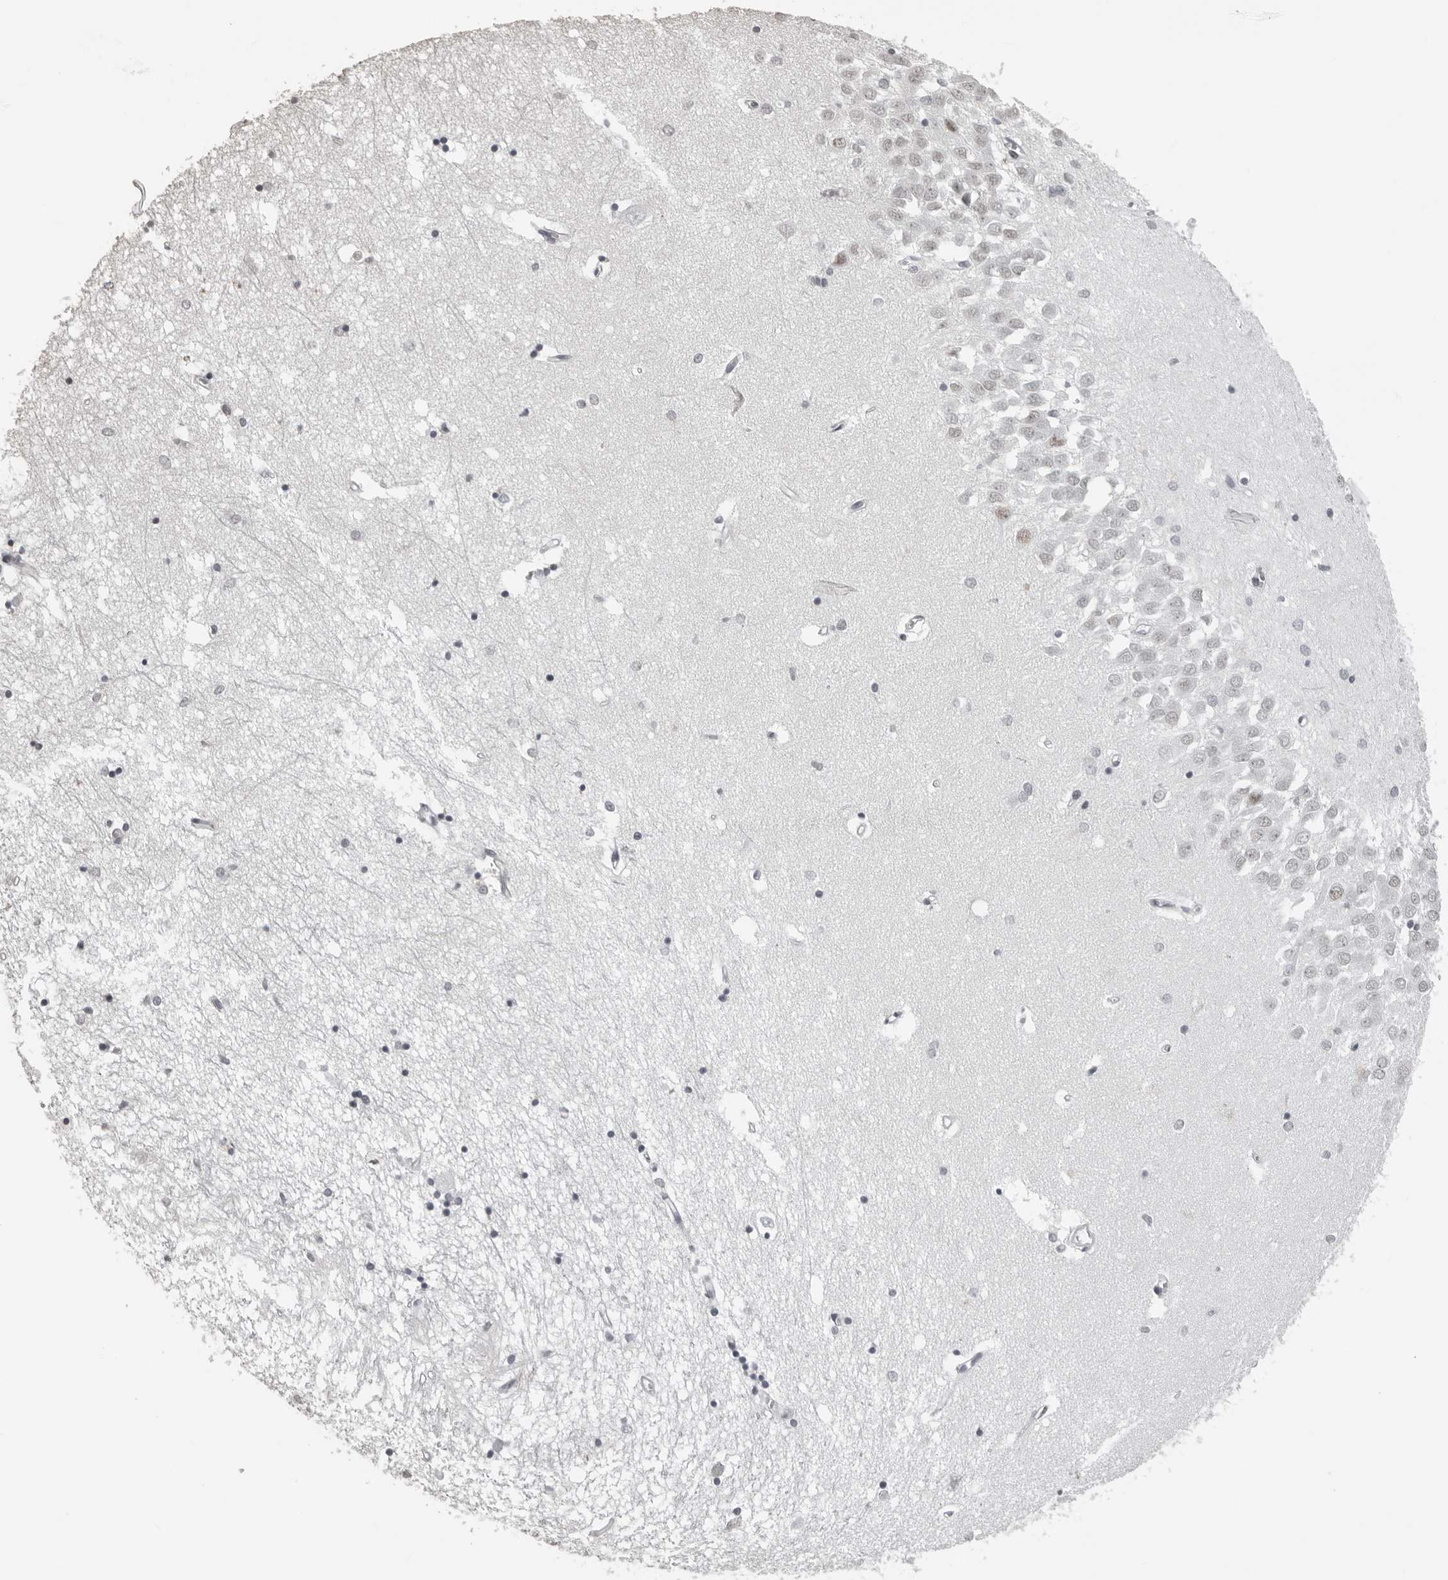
{"staining": {"intensity": "strong", "quantity": "<25%", "location": "nuclear"}, "tissue": "hippocampus", "cell_type": "Glial cells", "image_type": "normal", "snomed": [{"axis": "morphology", "description": "Normal tissue, NOS"}, {"axis": "topography", "description": "Hippocampus"}], "caption": "Immunohistochemistry (IHC) image of benign hippocampus: hippocampus stained using immunohistochemistry reveals medium levels of strong protein expression localized specifically in the nuclear of glial cells, appearing as a nuclear brown color.", "gene": "ORC1", "patient": {"sex": "male", "age": 70}}